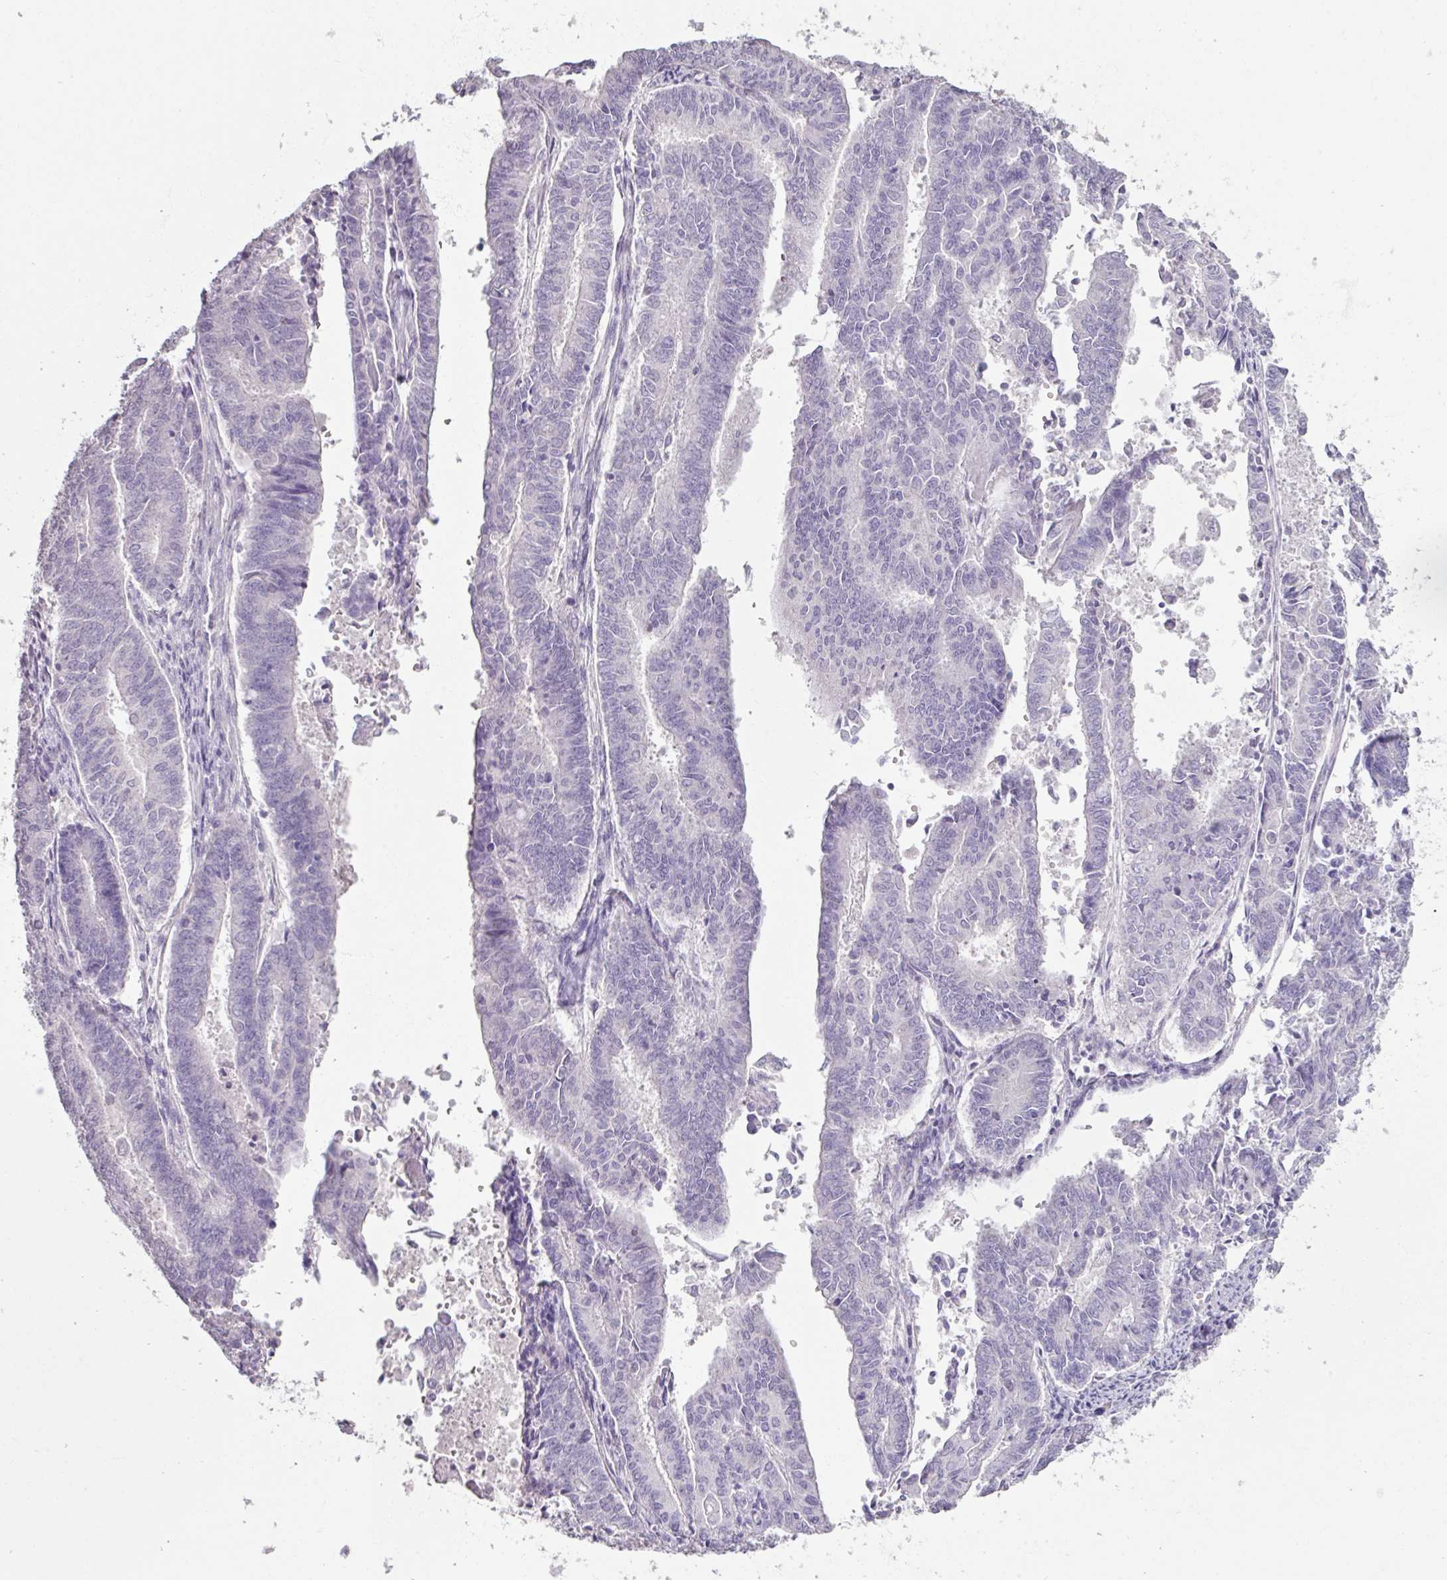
{"staining": {"intensity": "negative", "quantity": "none", "location": "none"}, "tissue": "endometrial cancer", "cell_type": "Tumor cells", "image_type": "cancer", "snomed": [{"axis": "morphology", "description": "Adenocarcinoma, NOS"}, {"axis": "topography", "description": "Endometrium"}], "caption": "A high-resolution photomicrograph shows IHC staining of endometrial cancer (adenocarcinoma), which exhibits no significant positivity in tumor cells.", "gene": "SLC27A5", "patient": {"sex": "female", "age": 59}}